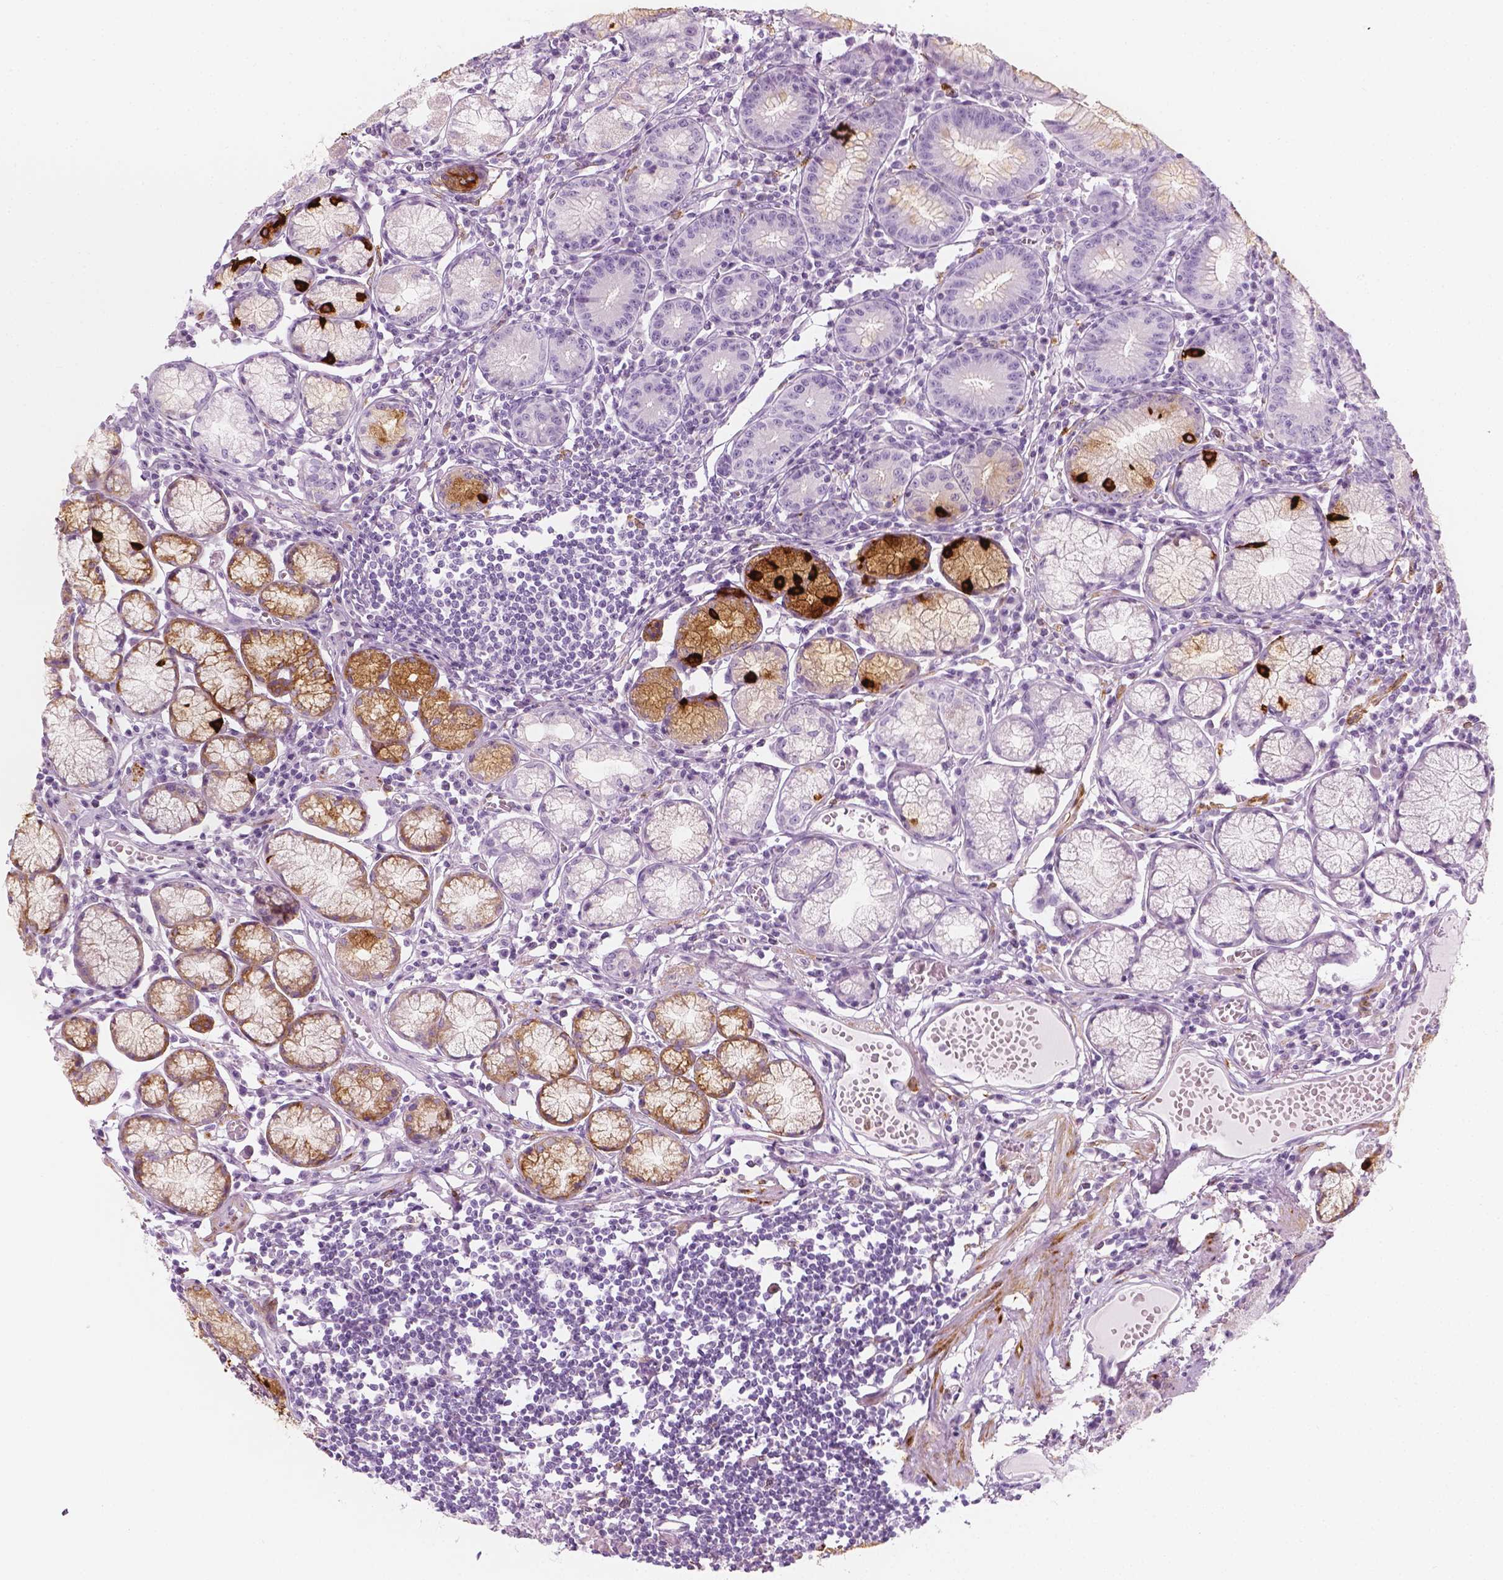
{"staining": {"intensity": "strong", "quantity": "<25%", "location": "cytoplasmic/membranous"}, "tissue": "stomach", "cell_type": "Glandular cells", "image_type": "normal", "snomed": [{"axis": "morphology", "description": "Normal tissue, NOS"}, {"axis": "topography", "description": "Stomach"}], "caption": "IHC of unremarkable human stomach displays medium levels of strong cytoplasmic/membranous staining in about <25% of glandular cells. (DAB = brown stain, brightfield microscopy at high magnification).", "gene": "CES1", "patient": {"sex": "male", "age": 55}}